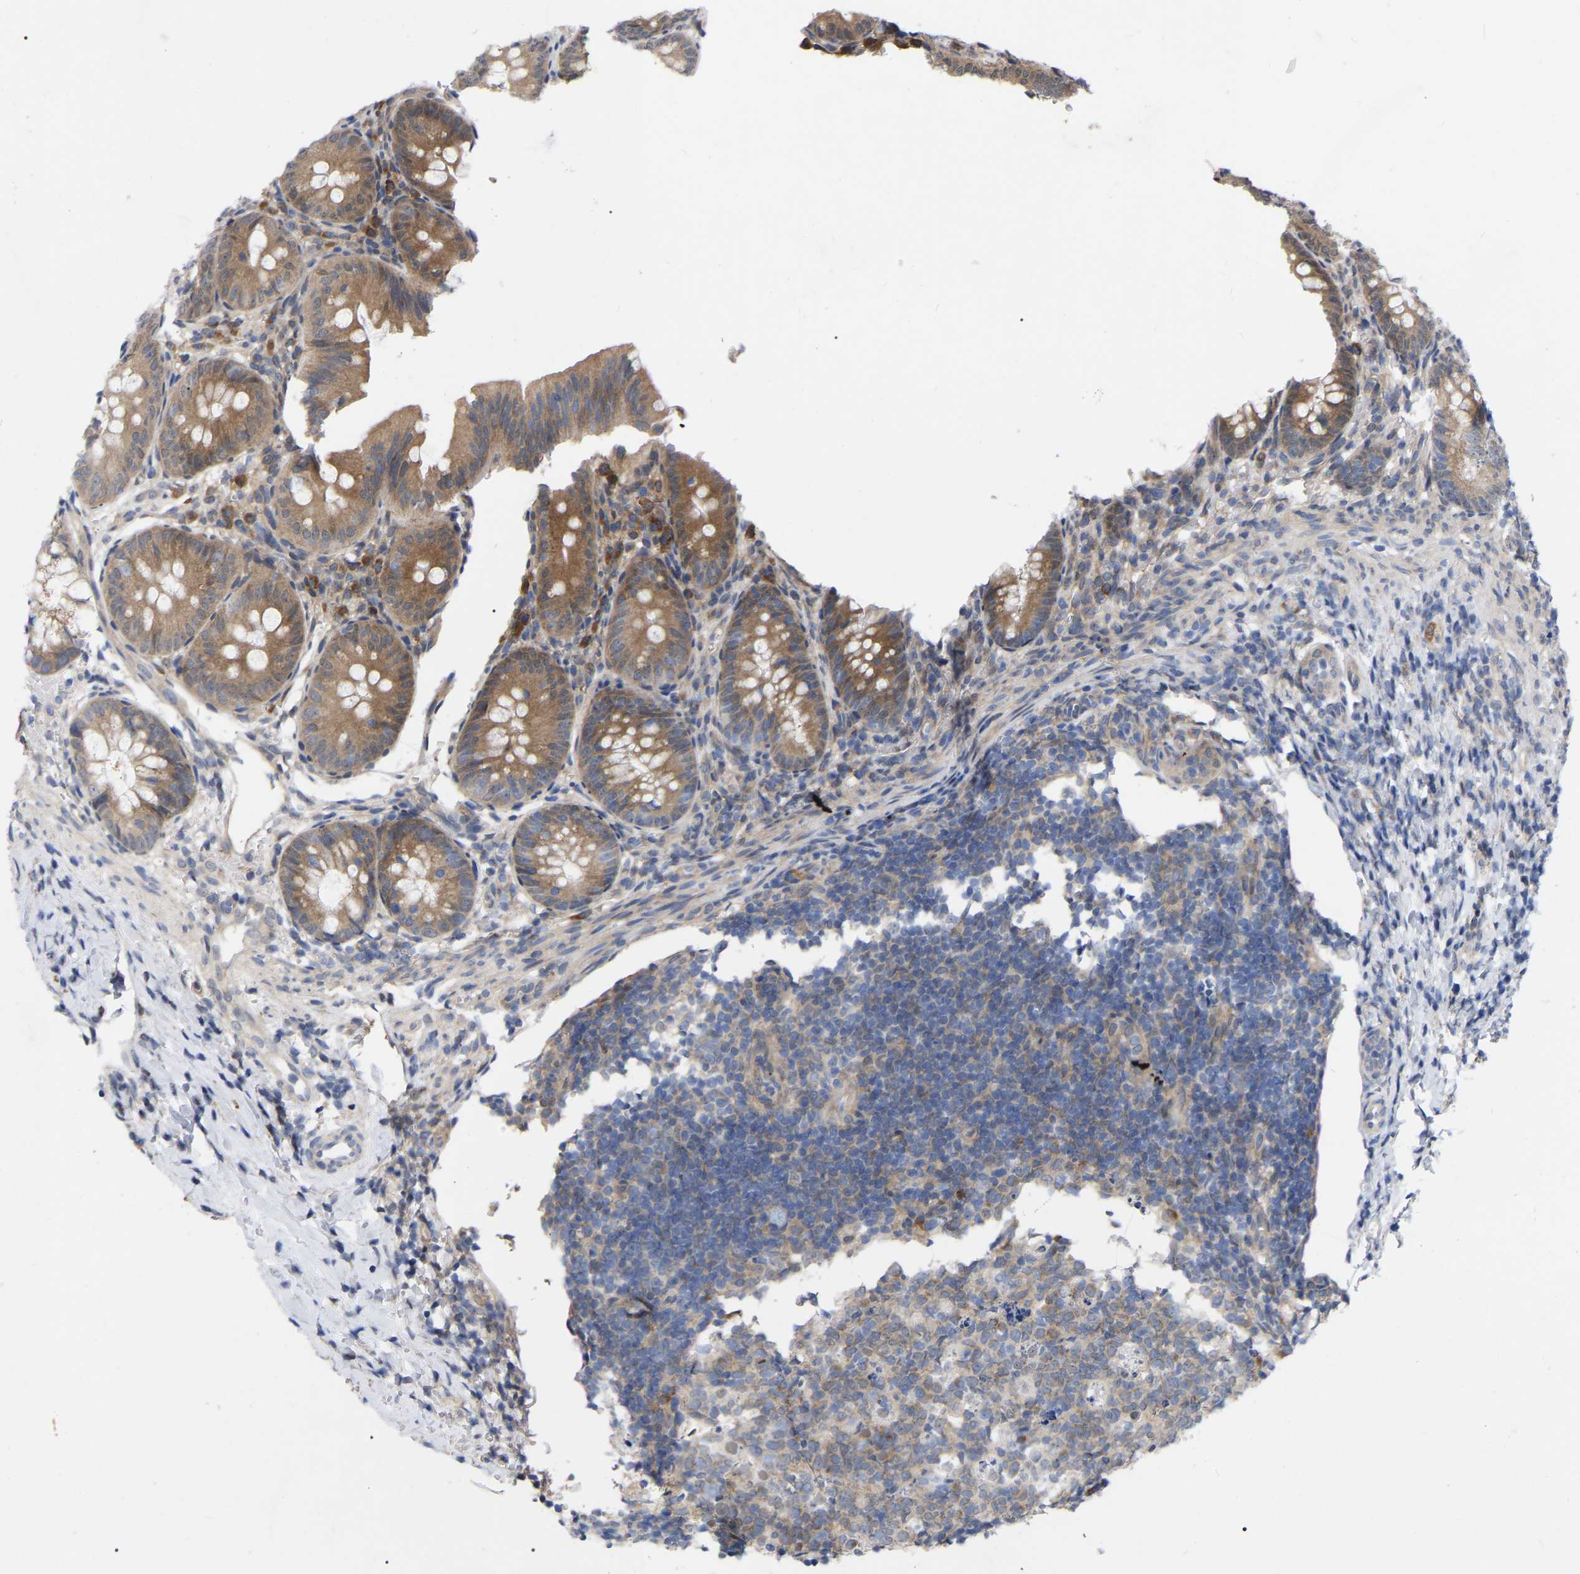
{"staining": {"intensity": "moderate", "quantity": ">75%", "location": "cytoplasmic/membranous"}, "tissue": "appendix", "cell_type": "Glandular cells", "image_type": "normal", "snomed": [{"axis": "morphology", "description": "Normal tissue, NOS"}, {"axis": "topography", "description": "Appendix"}], "caption": "This image exhibits immunohistochemistry (IHC) staining of unremarkable human appendix, with medium moderate cytoplasmic/membranous expression in about >75% of glandular cells.", "gene": "UBE4B", "patient": {"sex": "male", "age": 1}}